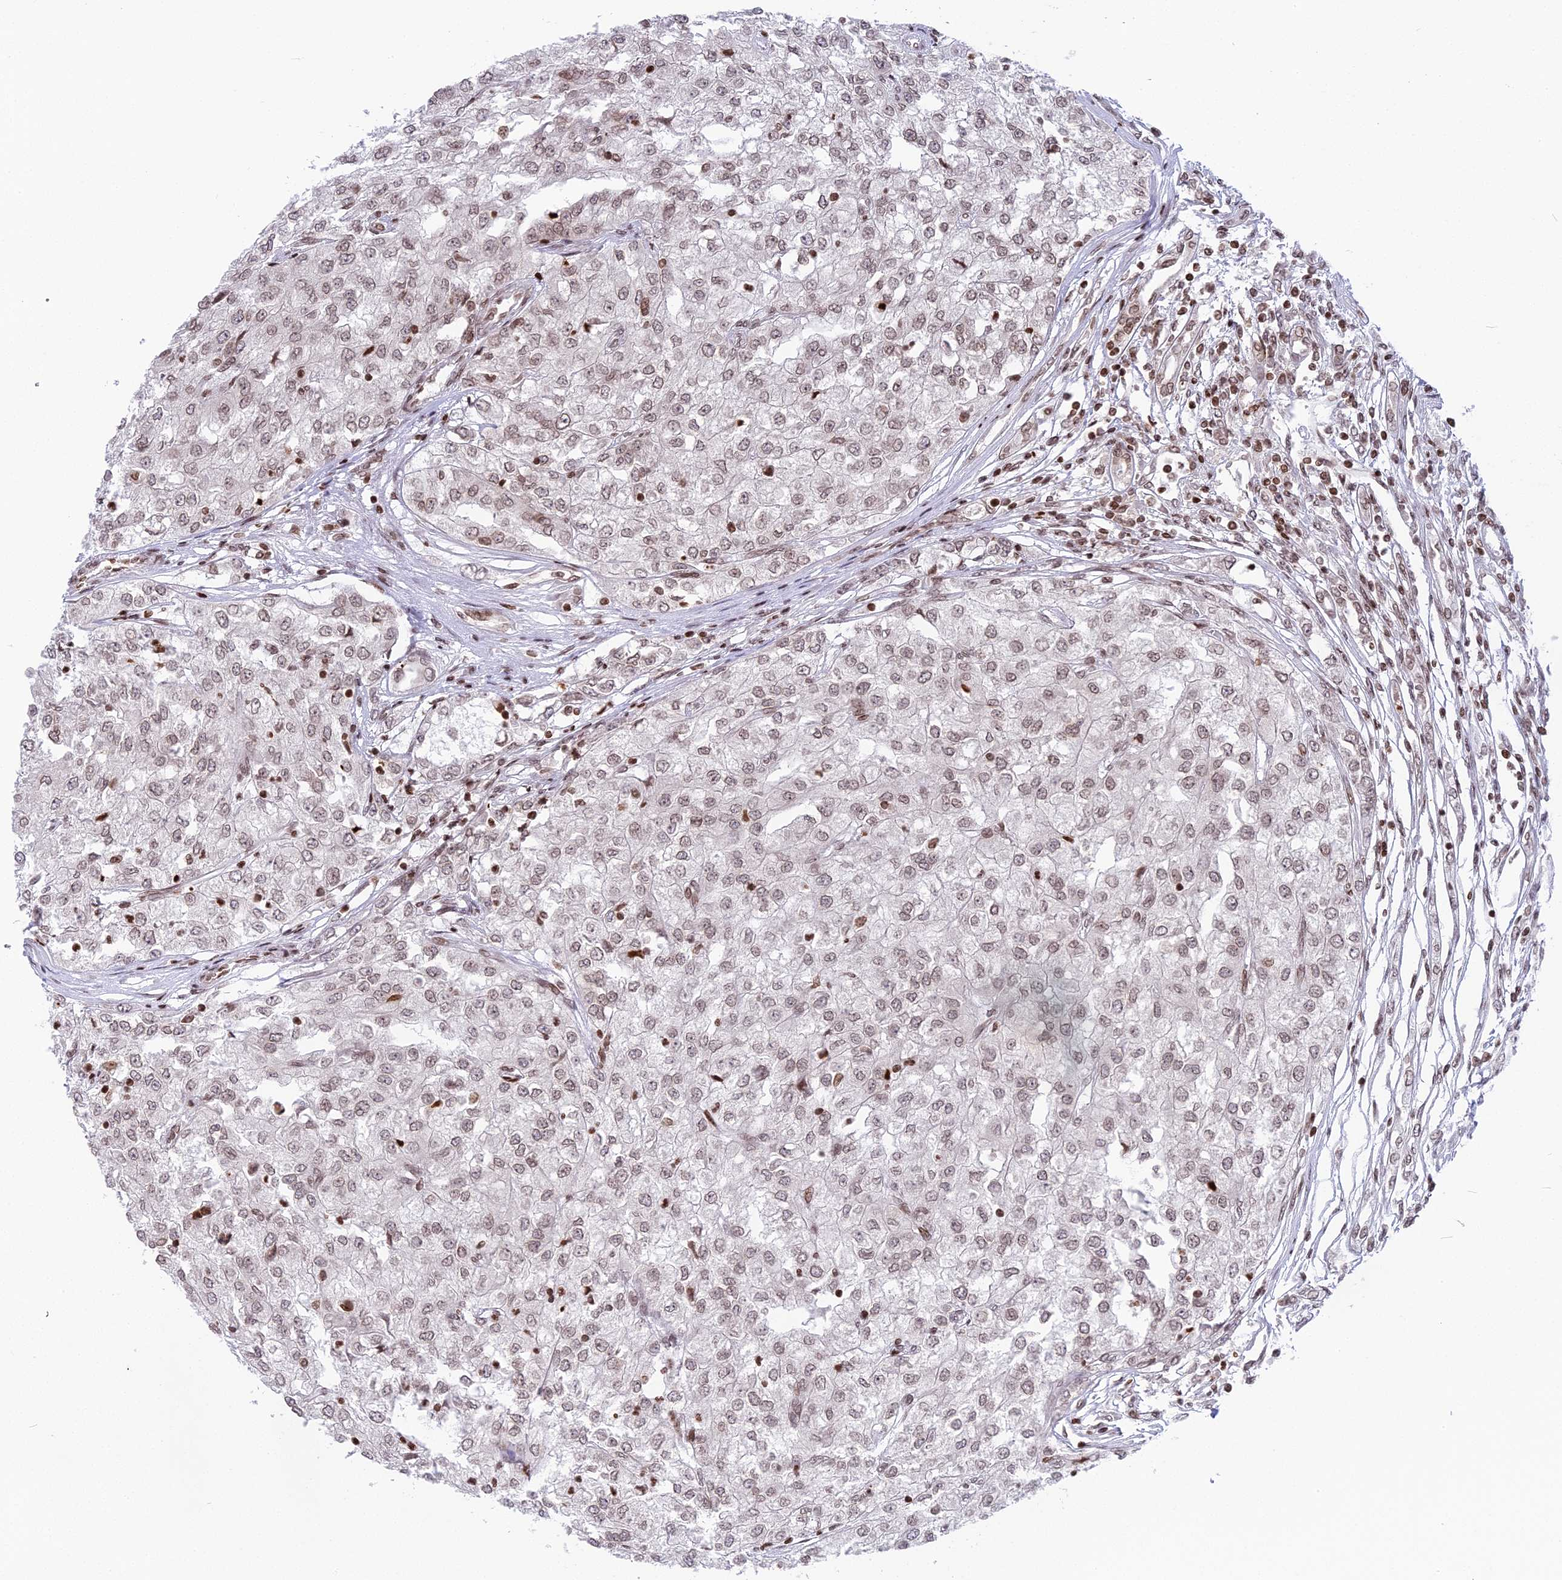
{"staining": {"intensity": "weak", "quantity": ">75%", "location": "nuclear"}, "tissue": "renal cancer", "cell_type": "Tumor cells", "image_type": "cancer", "snomed": [{"axis": "morphology", "description": "Adenocarcinoma, NOS"}, {"axis": "topography", "description": "Kidney"}], "caption": "DAB (3,3'-diaminobenzidine) immunohistochemical staining of renal cancer (adenocarcinoma) exhibits weak nuclear protein expression in about >75% of tumor cells.", "gene": "TET2", "patient": {"sex": "female", "age": 54}}